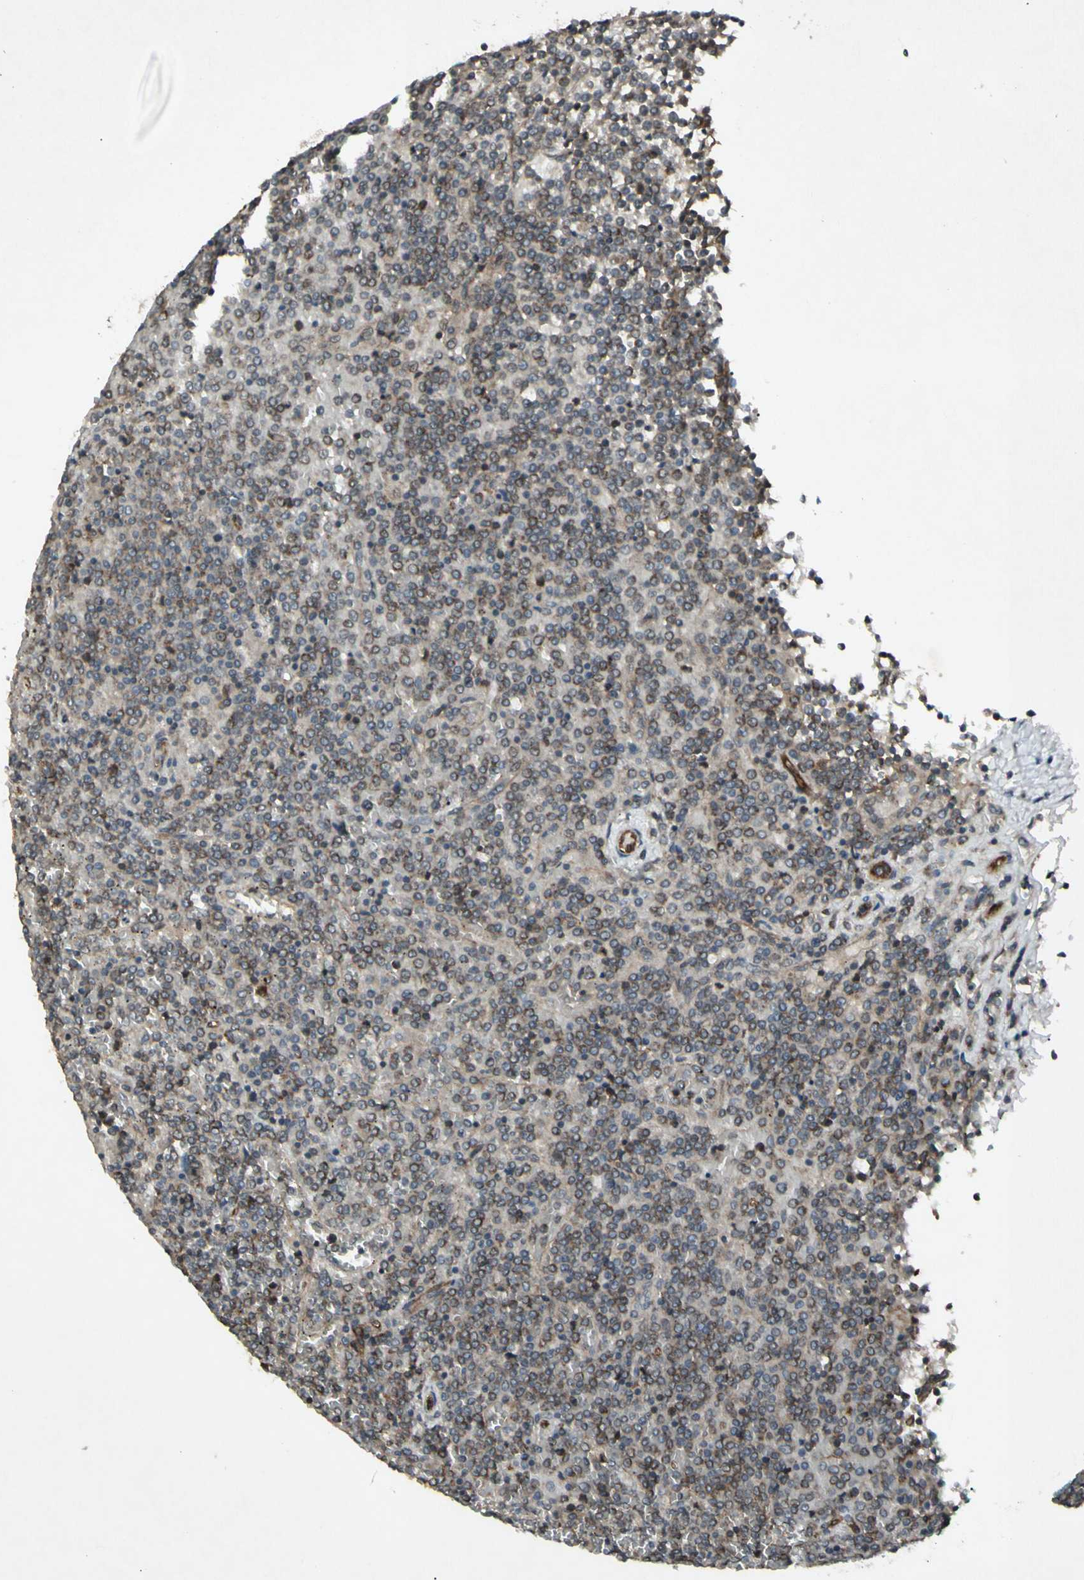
{"staining": {"intensity": "weak", "quantity": ">75%", "location": "cytoplasmic/membranous"}, "tissue": "lymphoma", "cell_type": "Tumor cells", "image_type": "cancer", "snomed": [{"axis": "morphology", "description": "Malignant lymphoma, non-Hodgkin's type, Low grade"}, {"axis": "topography", "description": "Spleen"}], "caption": "Immunohistochemical staining of malignant lymphoma, non-Hodgkin's type (low-grade) reveals weak cytoplasmic/membranous protein expression in approximately >75% of tumor cells.", "gene": "JAG1", "patient": {"sex": "female", "age": 19}}